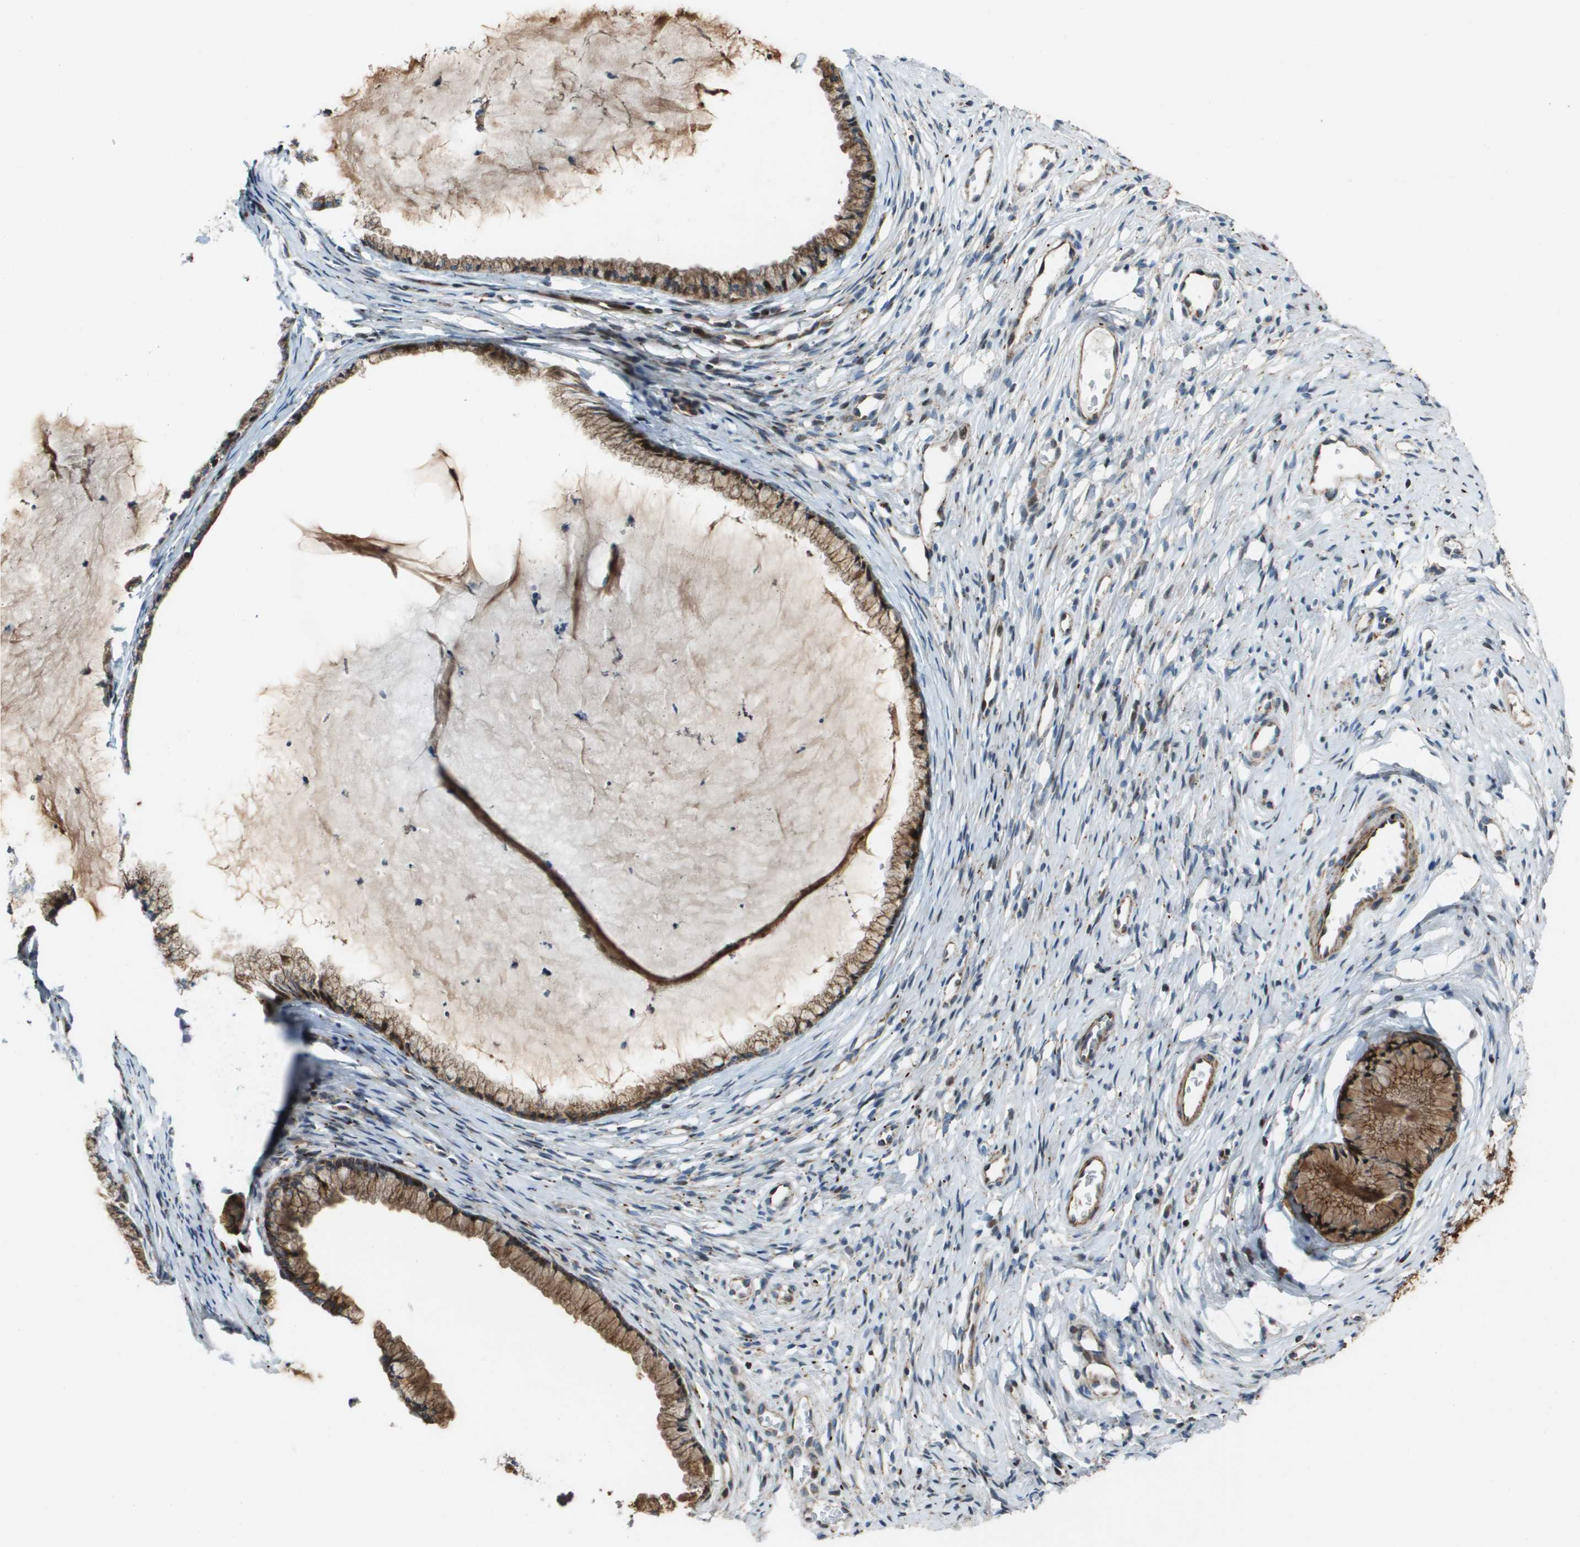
{"staining": {"intensity": "moderate", "quantity": ">75%", "location": "cytoplasmic/membranous"}, "tissue": "cervix", "cell_type": "Glandular cells", "image_type": "normal", "snomed": [{"axis": "morphology", "description": "Normal tissue, NOS"}, {"axis": "topography", "description": "Cervix"}], "caption": "Normal cervix reveals moderate cytoplasmic/membranous staining in about >75% of glandular cells, visualized by immunohistochemistry. The staining was performed using DAB, with brown indicating positive protein expression. Nuclei are stained blue with hematoxylin.", "gene": "MGAT3", "patient": {"sex": "female", "age": 77}}